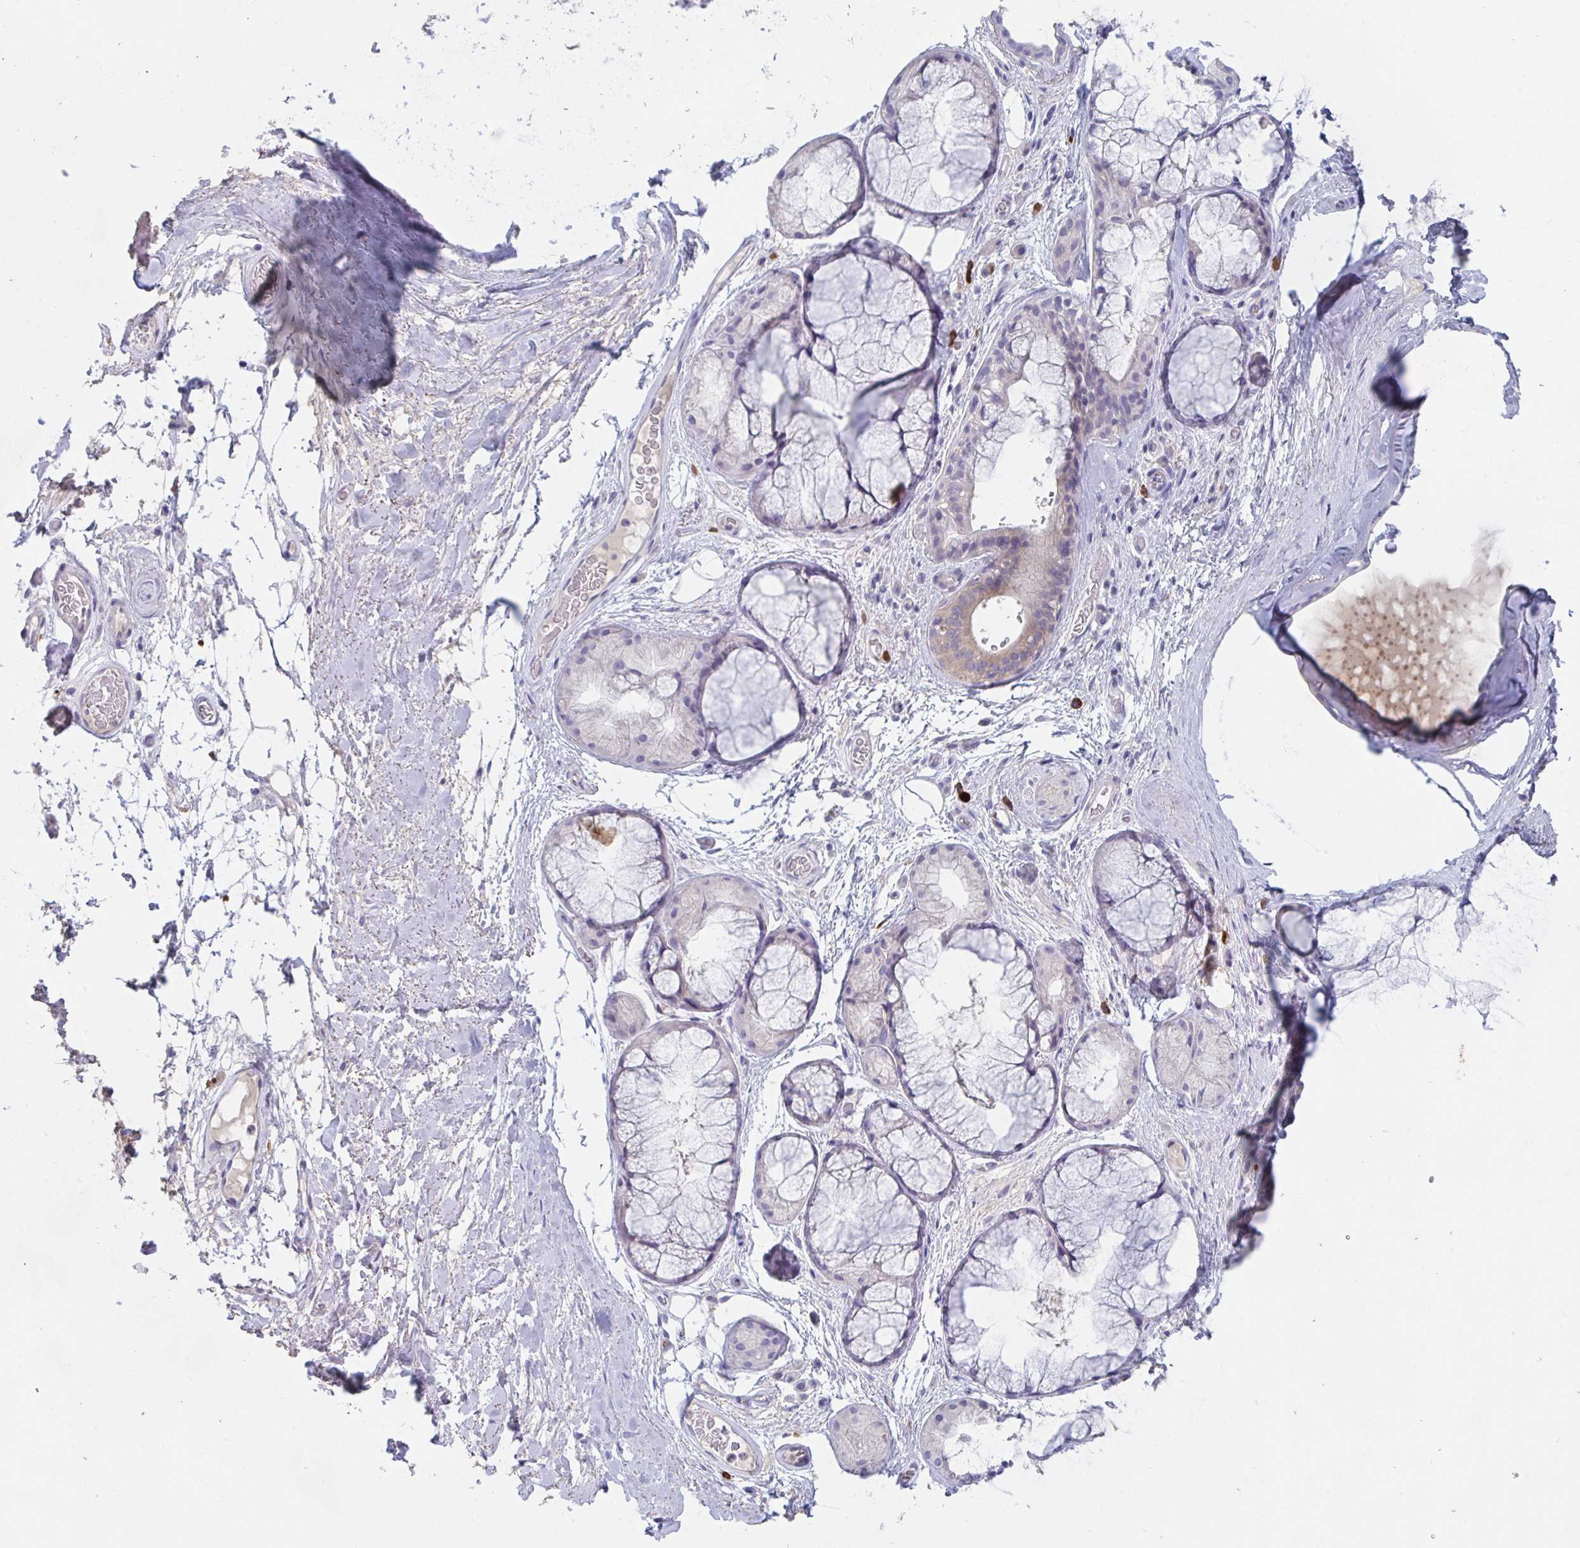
{"staining": {"intensity": "negative", "quantity": "none", "location": "none"}, "tissue": "adipose tissue", "cell_type": "Adipocytes", "image_type": "normal", "snomed": [{"axis": "morphology", "description": "Normal tissue, NOS"}, {"axis": "topography", "description": "Lymph node"}, {"axis": "topography", "description": "Cartilage tissue"}, {"axis": "topography", "description": "Nasopharynx"}], "caption": "IHC histopathology image of normal adipose tissue: human adipose tissue stained with DAB (3,3'-diaminobenzidine) displays no significant protein staining in adipocytes. The staining was performed using DAB to visualize the protein expression in brown, while the nuclei were stained in blue with hematoxylin (Magnification: 20x).", "gene": "KCNK5", "patient": {"sex": "male", "age": 63}}